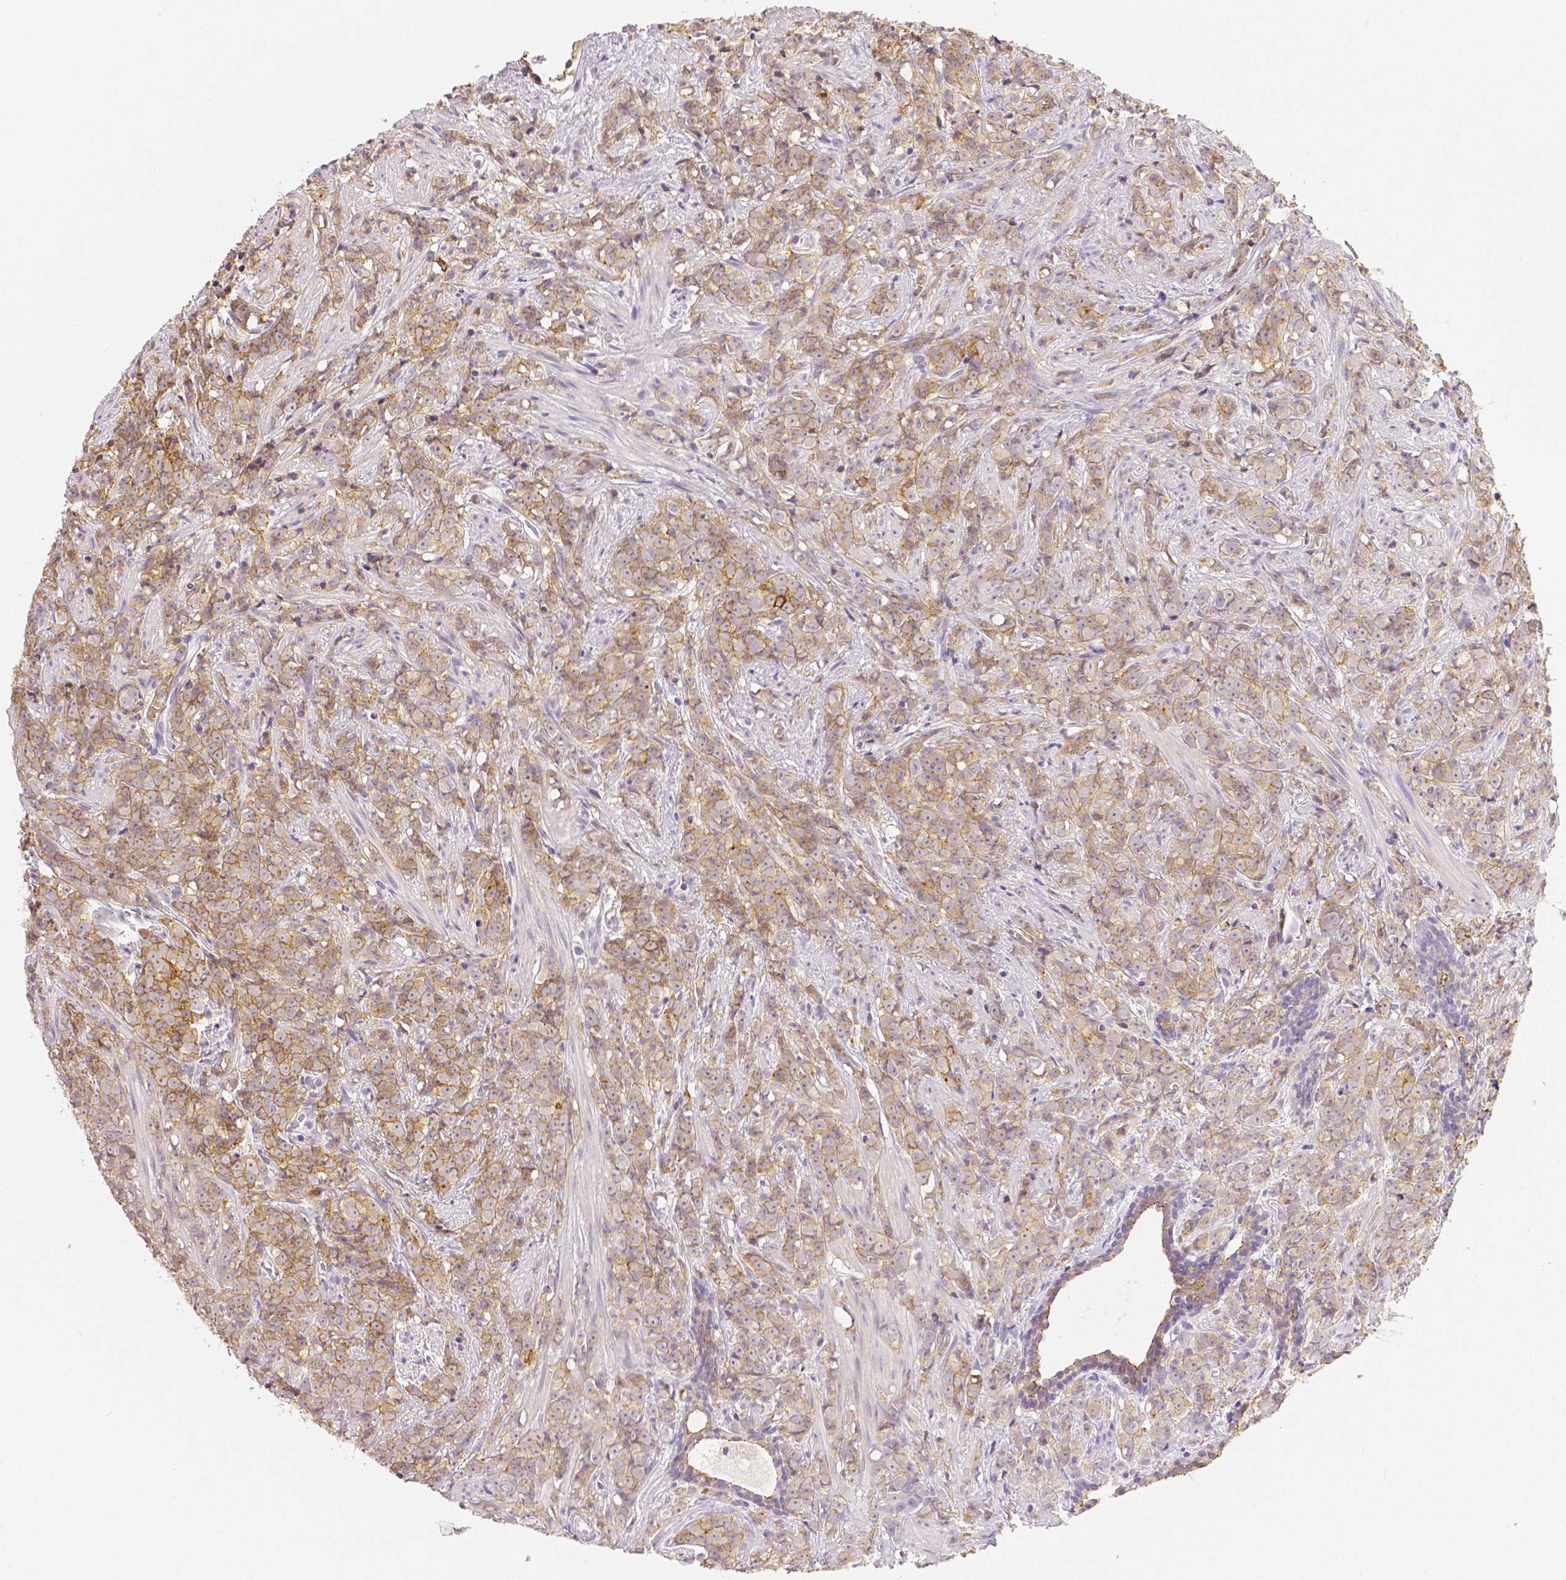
{"staining": {"intensity": "weak", "quantity": ">75%", "location": "cytoplasmic/membranous"}, "tissue": "prostate cancer", "cell_type": "Tumor cells", "image_type": "cancer", "snomed": [{"axis": "morphology", "description": "Adenocarcinoma, High grade"}, {"axis": "topography", "description": "Prostate"}], "caption": "High-power microscopy captured an immunohistochemistry (IHC) image of prostate cancer, revealing weak cytoplasmic/membranous expression in approximately >75% of tumor cells. The staining was performed using DAB (3,3'-diaminobenzidine) to visualize the protein expression in brown, while the nuclei were stained in blue with hematoxylin (Magnification: 20x).", "gene": "OCLN", "patient": {"sex": "male", "age": 81}}